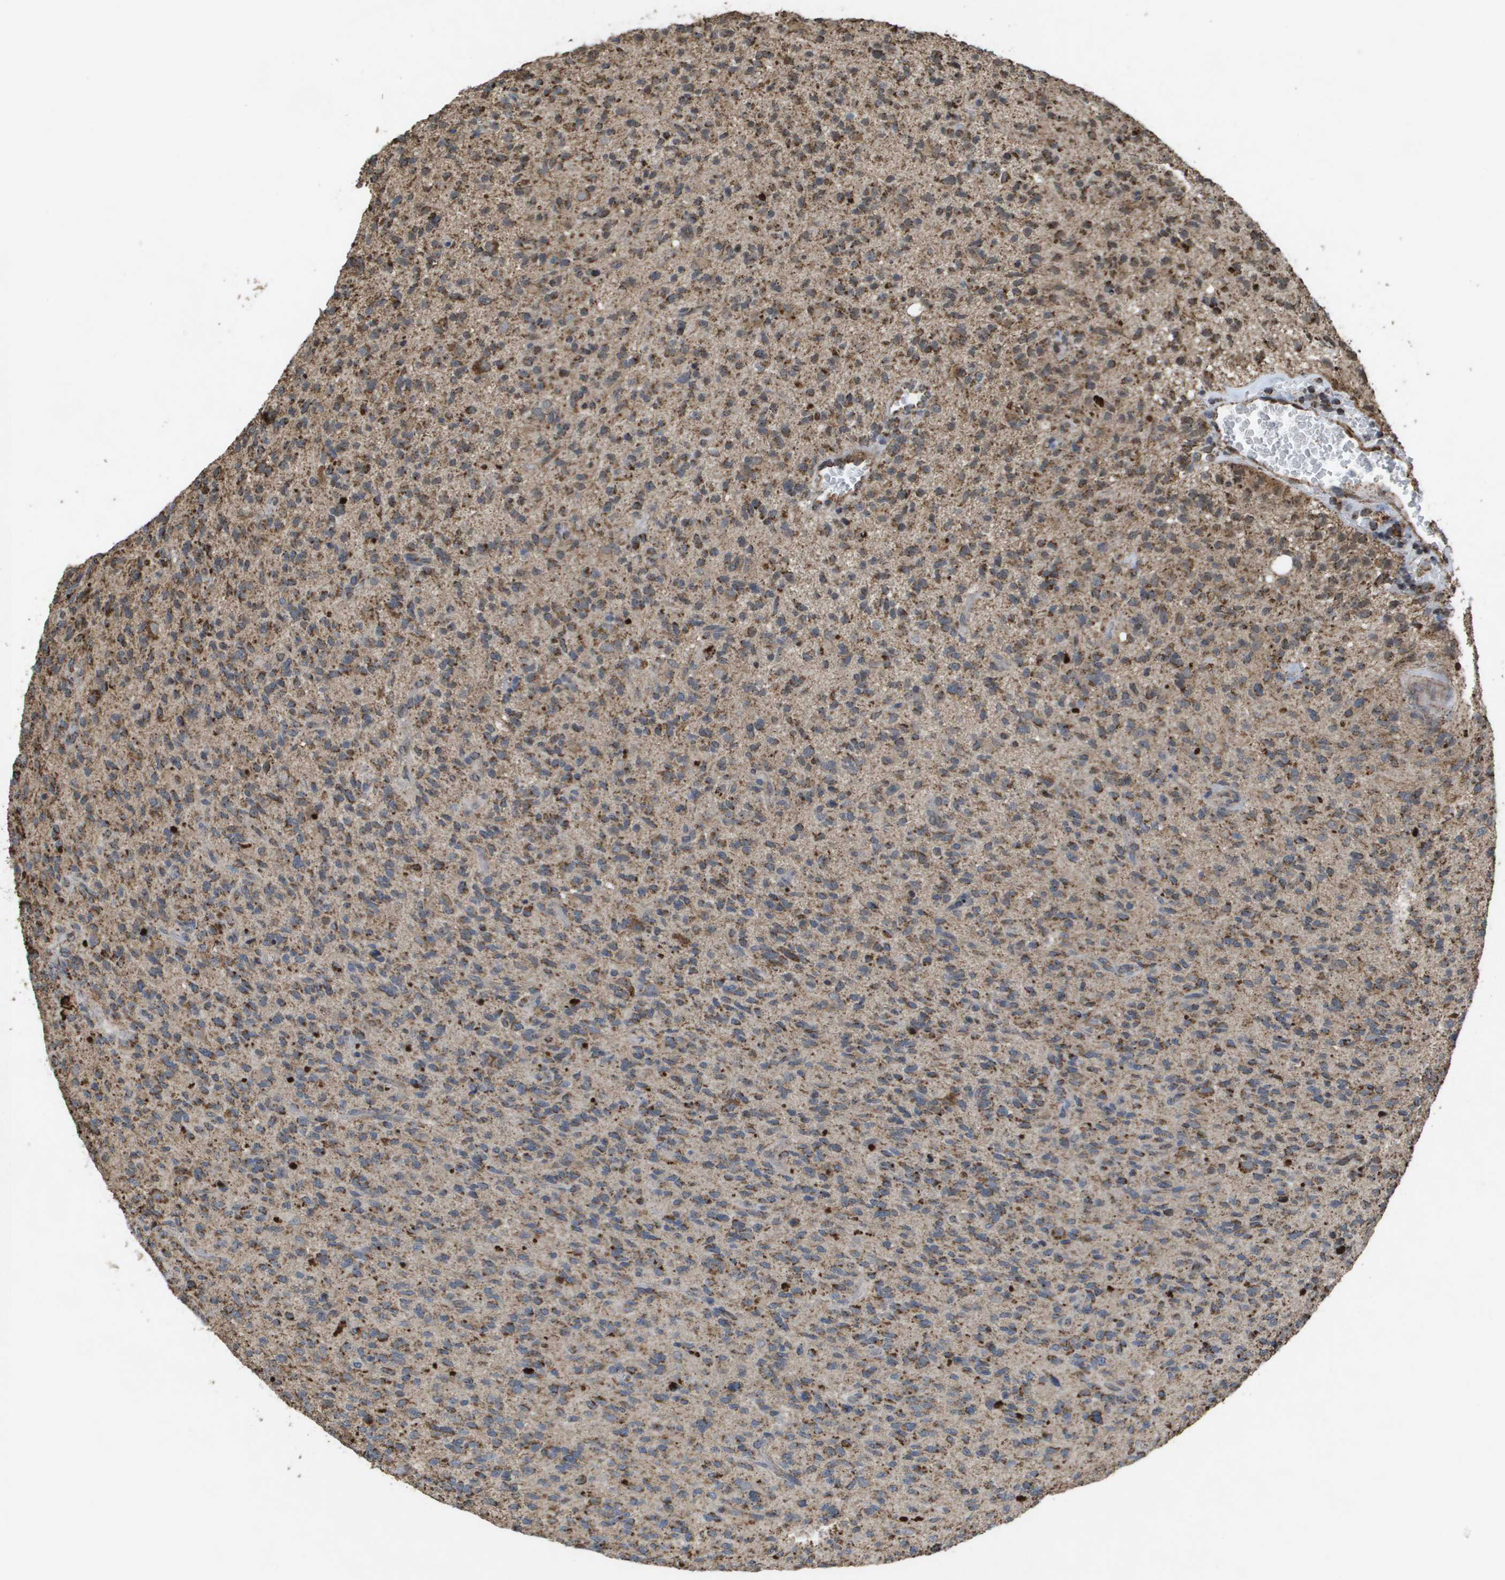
{"staining": {"intensity": "moderate", "quantity": ">75%", "location": "cytoplasmic/membranous"}, "tissue": "glioma", "cell_type": "Tumor cells", "image_type": "cancer", "snomed": [{"axis": "morphology", "description": "Glioma, malignant, High grade"}, {"axis": "topography", "description": "Brain"}], "caption": "Protein staining by immunohistochemistry (IHC) exhibits moderate cytoplasmic/membranous expression in approximately >75% of tumor cells in malignant glioma (high-grade).", "gene": "HSPE1", "patient": {"sex": "male", "age": 71}}